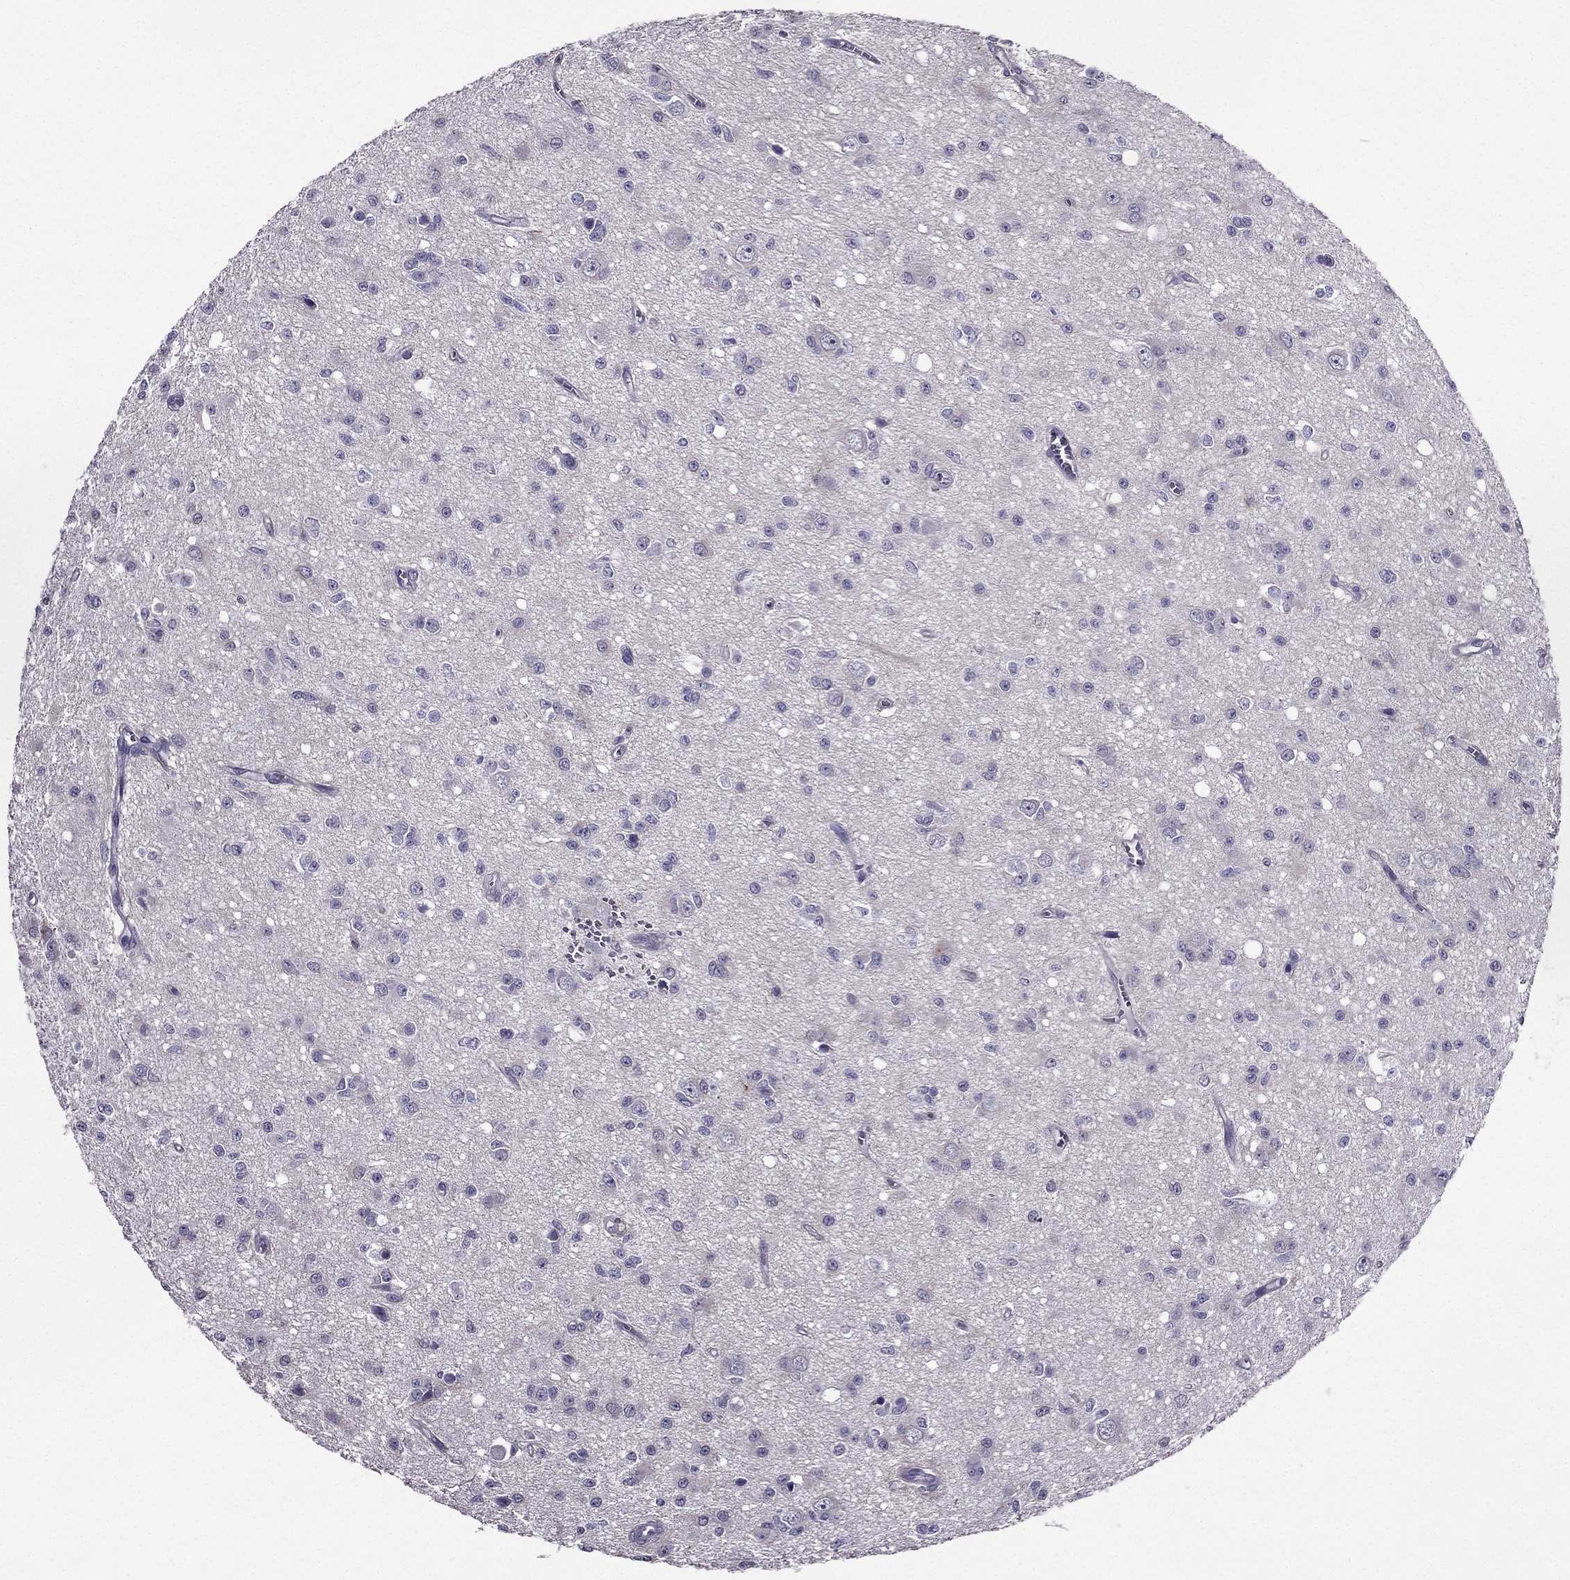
{"staining": {"intensity": "negative", "quantity": "none", "location": "none"}, "tissue": "glioma", "cell_type": "Tumor cells", "image_type": "cancer", "snomed": [{"axis": "morphology", "description": "Glioma, malignant, Low grade"}, {"axis": "topography", "description": "Brain"}], "caption": "Tumor cells are negative for brown protein staining in malignant low-grade glioma.", "gene": "DUSP15", "patient": {"sex": "female", "age": 45}}